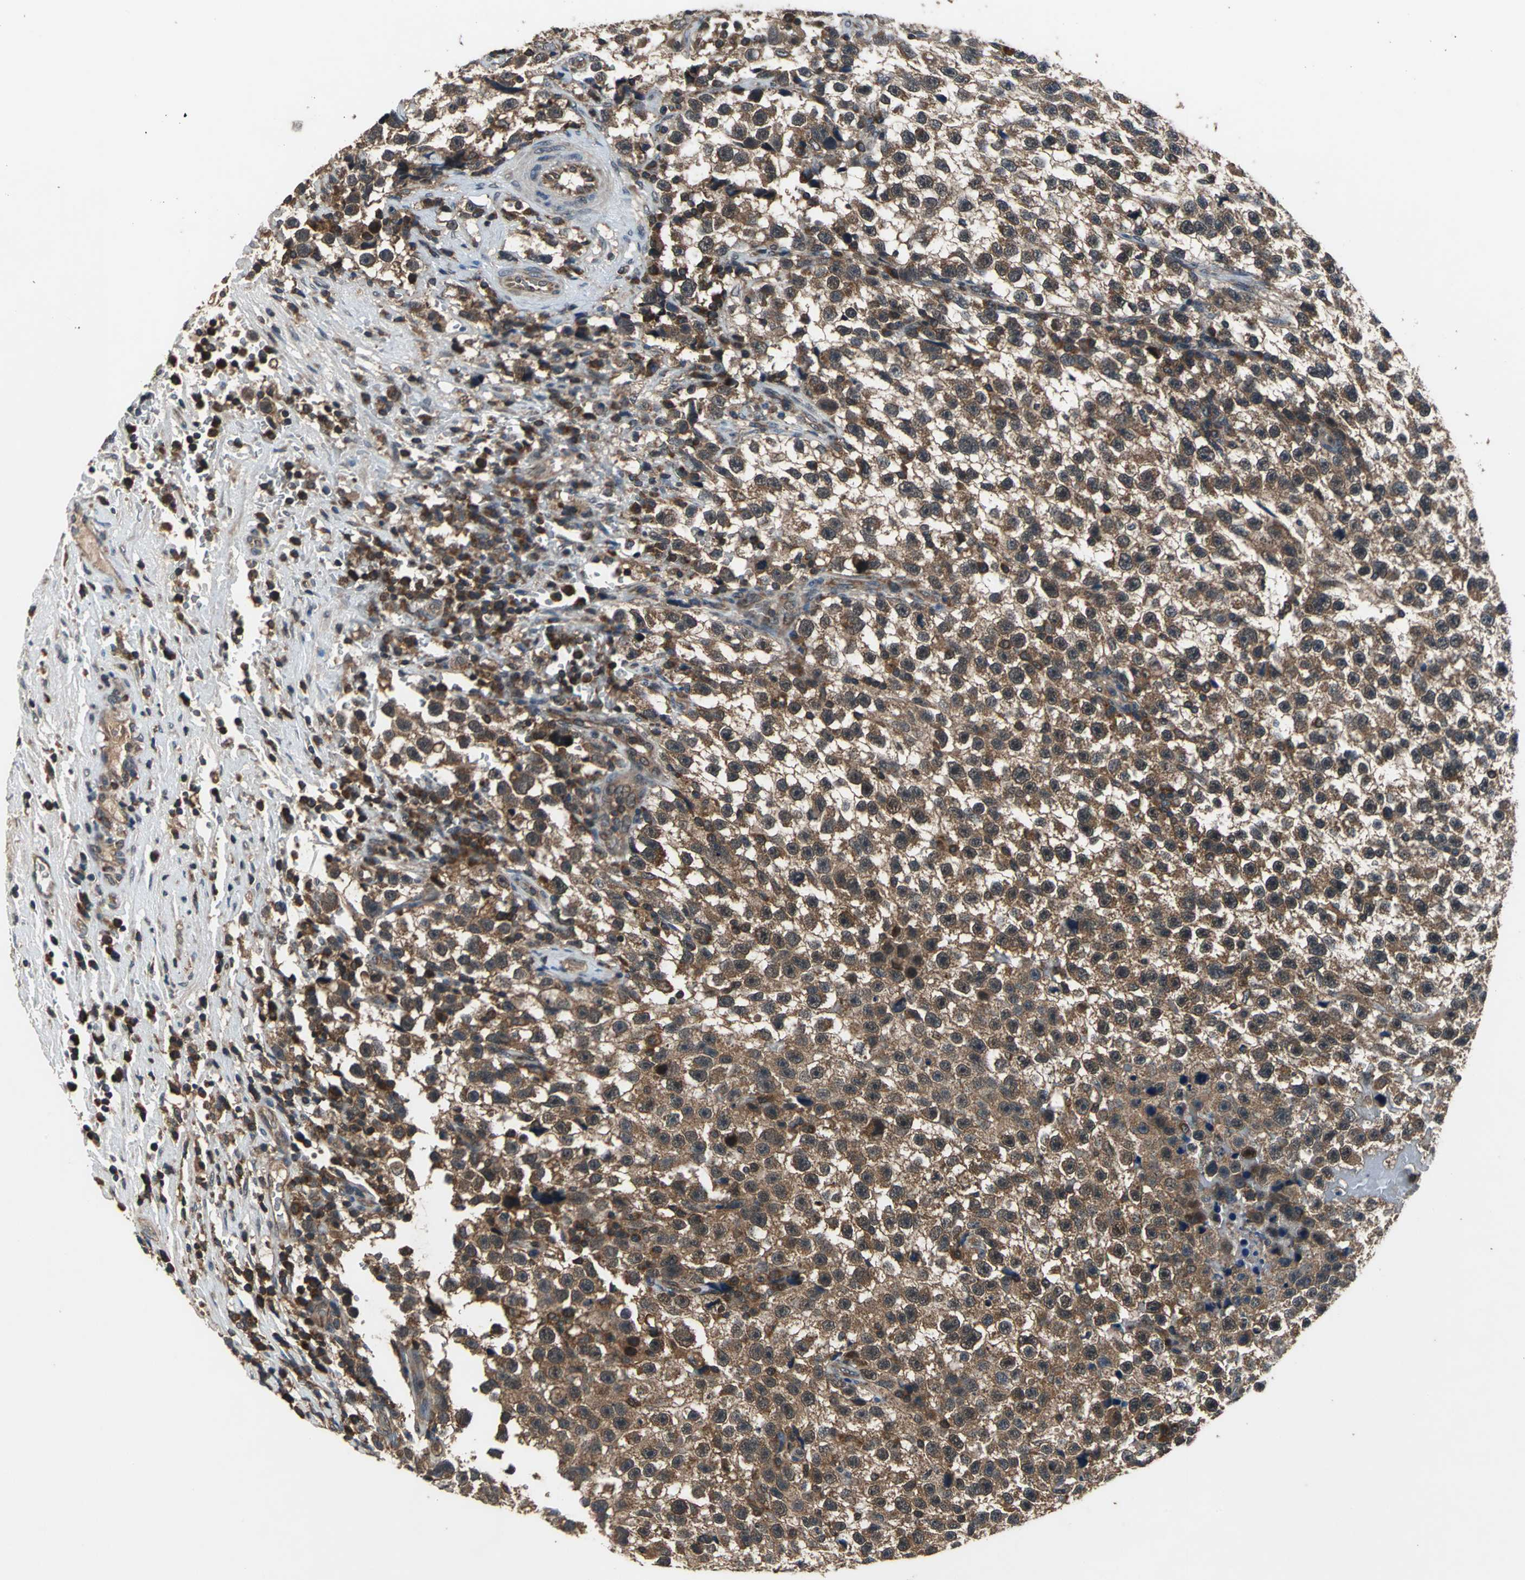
{"staining": {"intensity": "strong", "quantity": ">75%", "location": "cytoplasmic/membranous,nuclear"}, "tissue": "testis cancer", "cell_type": "Tumor cells", "image_type": "cancer", "snomed": [{"axis": "morphology", "description": "Seminoma, NOS"}, {"axis": "topography", "description": "Testis"}], "caption": "Immunohistochemistry of human testis cancer displays high levels of strong cytoplasmic/membranous and nuclear positivity in approximately >75% of tumor cells.", "gene": "ZNF608", "patient": {"sex": "male", "age": 33}}